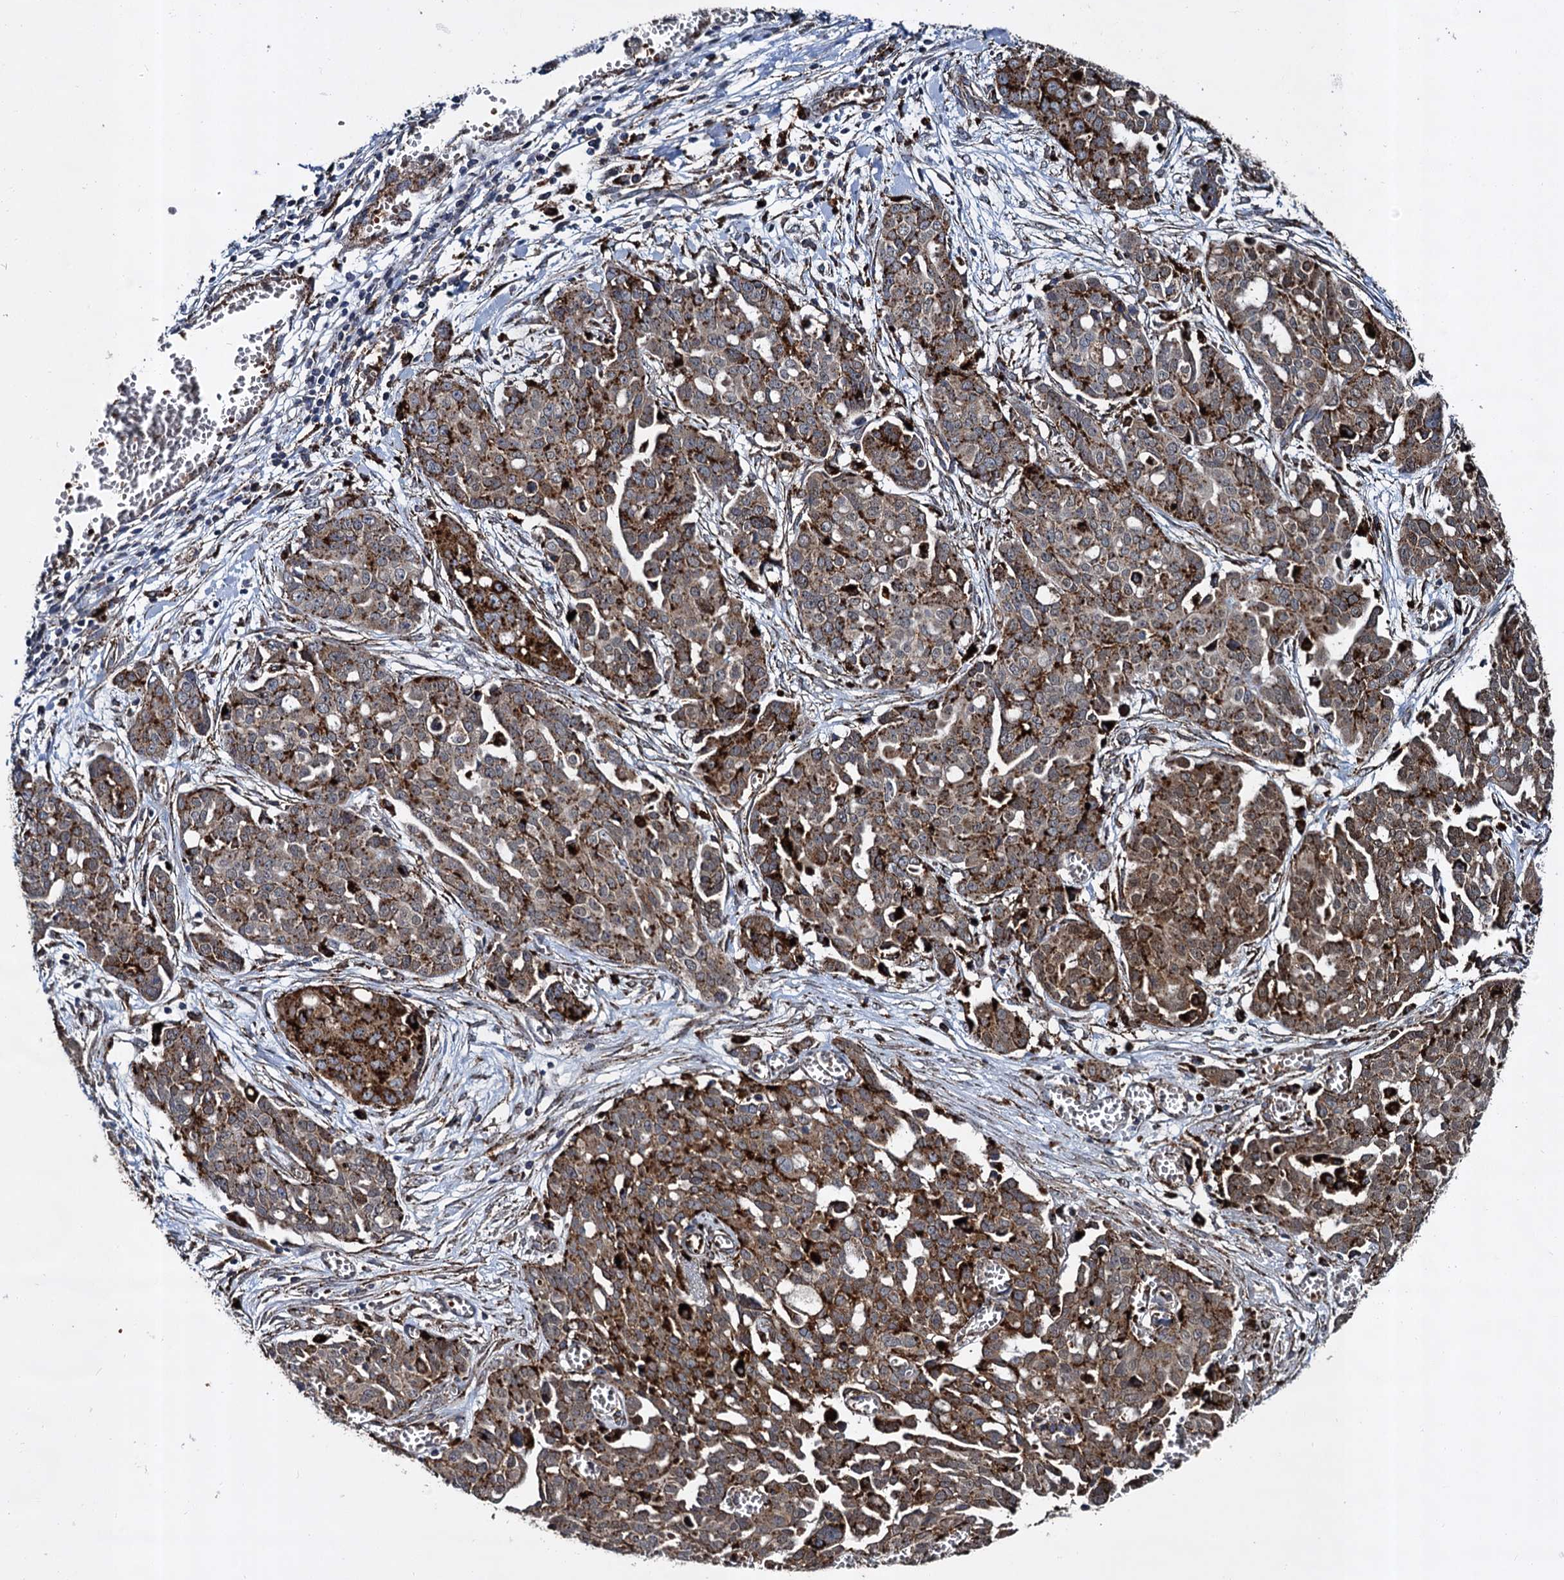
{"staining": {"intensity": "strong", "quantity": ">75%", "location": "cytoplasmic/membranous"}, "tissue": "ovarian cancer", "cell_type": "Tumor cells", "image_type": "cancer", "snomed": [{"axis": "morphology", "description": "Cystadenocarcinoma, serous, NOS"}, {"axis": "topography", "description": "Soft tissue"}, {"axis": "topography", "description": "Ovary"}], "caption": "High-magnification brightfield microscopy of serous cystadenocarcinoma (ovarian) stained with DAB (brown) and counterstained with hematoxylin (blue). tumor cells exhibit strong cytoplasmic/membranous expression is appreciated in about>75% of cells.", "gene": "GBA1", "patient": {"sex": "female", "age": 57}}